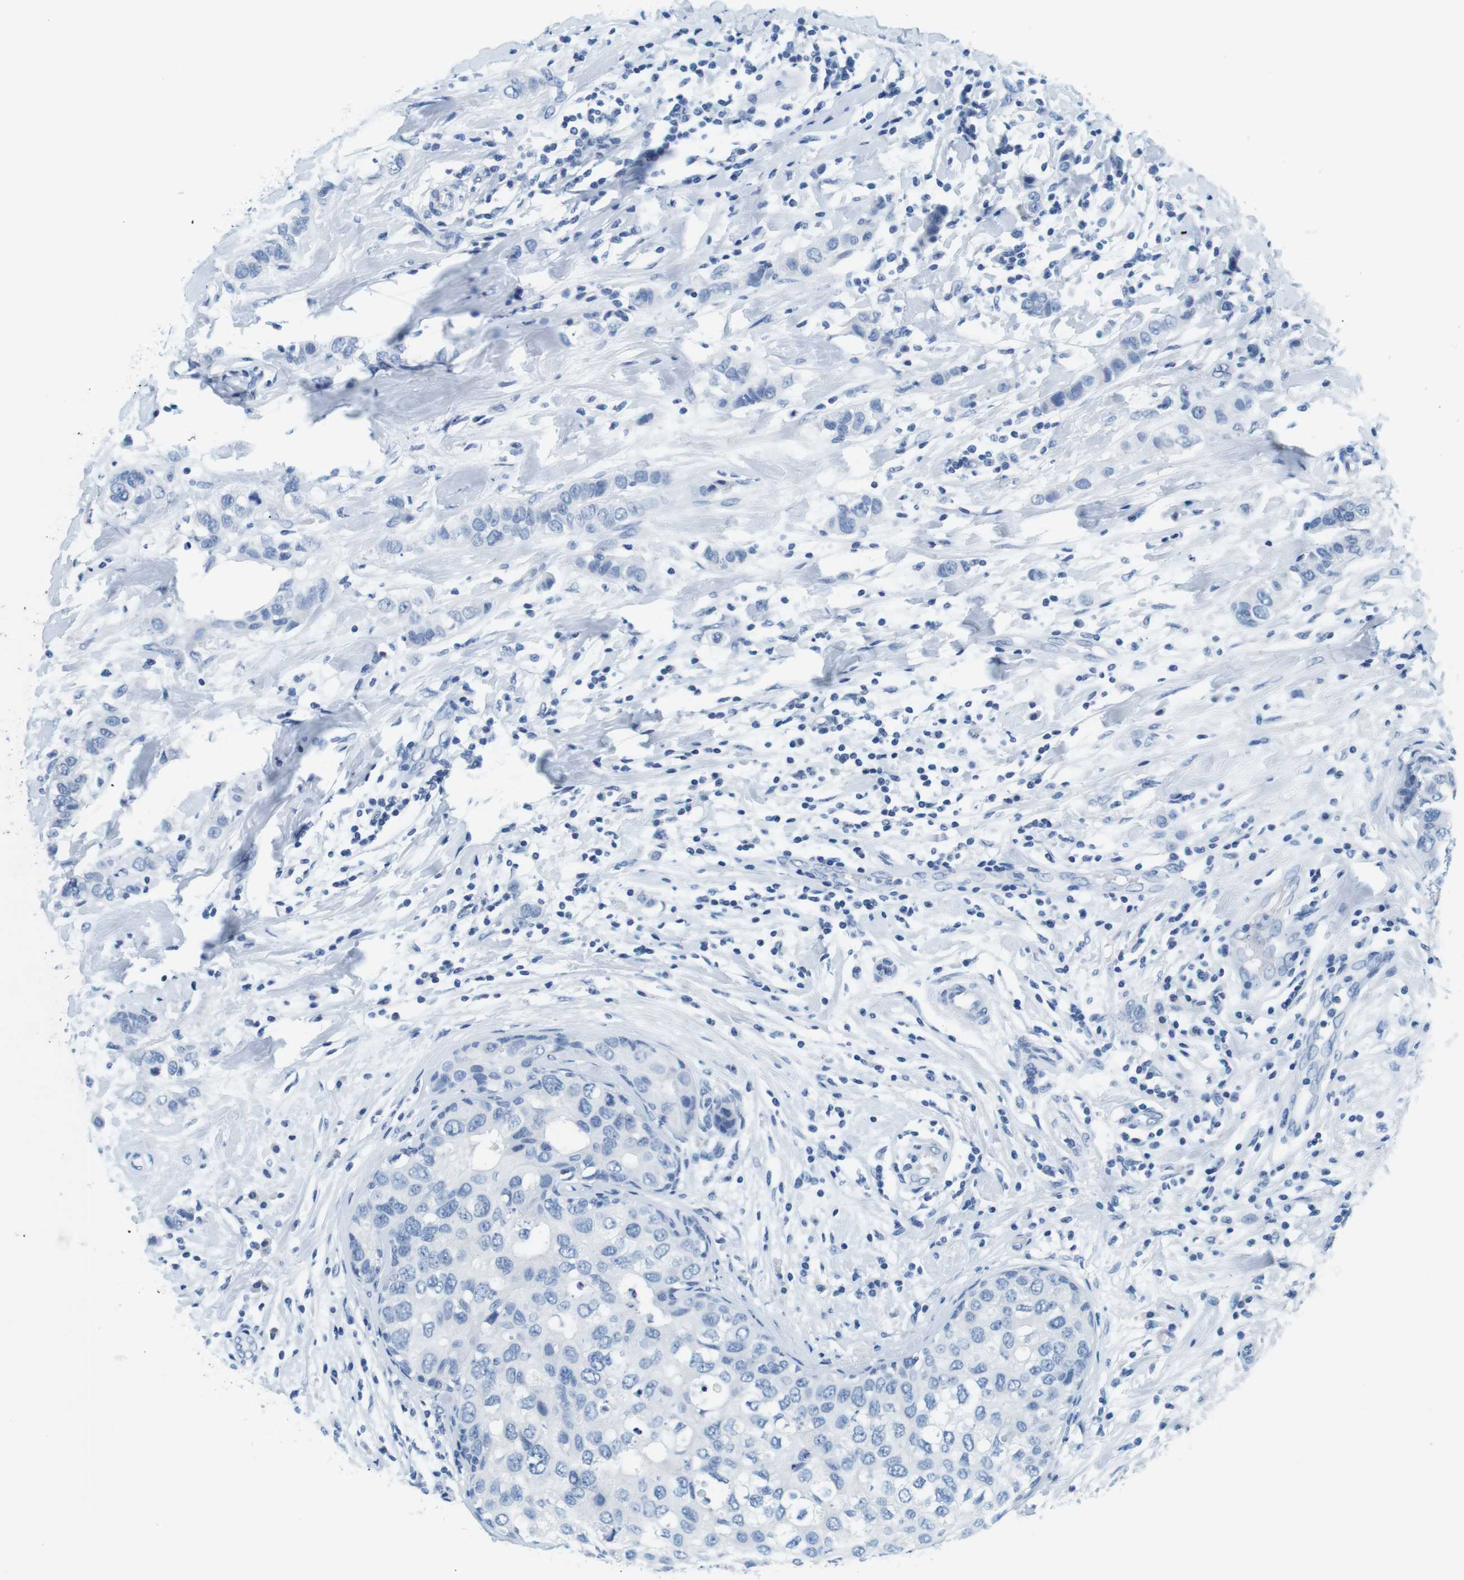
{"staining": {"intensity": "negative", "quantity": "none", "location": "none"}, "tissue": "breast cancer", "cell_type": "Tumor cells", "image_type": "cancer", "snomed": [{"axis": "morphology", "description": "Duct carcinoma"}, {"axis": "topography", "description": "Breast"}], "caption": "Immunohistochemical staining of human breast intraductal carcinoma reveals no significant expression in tumor cells.", "gene": "CYP2C9", "patient": {"sex": "female", "age": 50}}